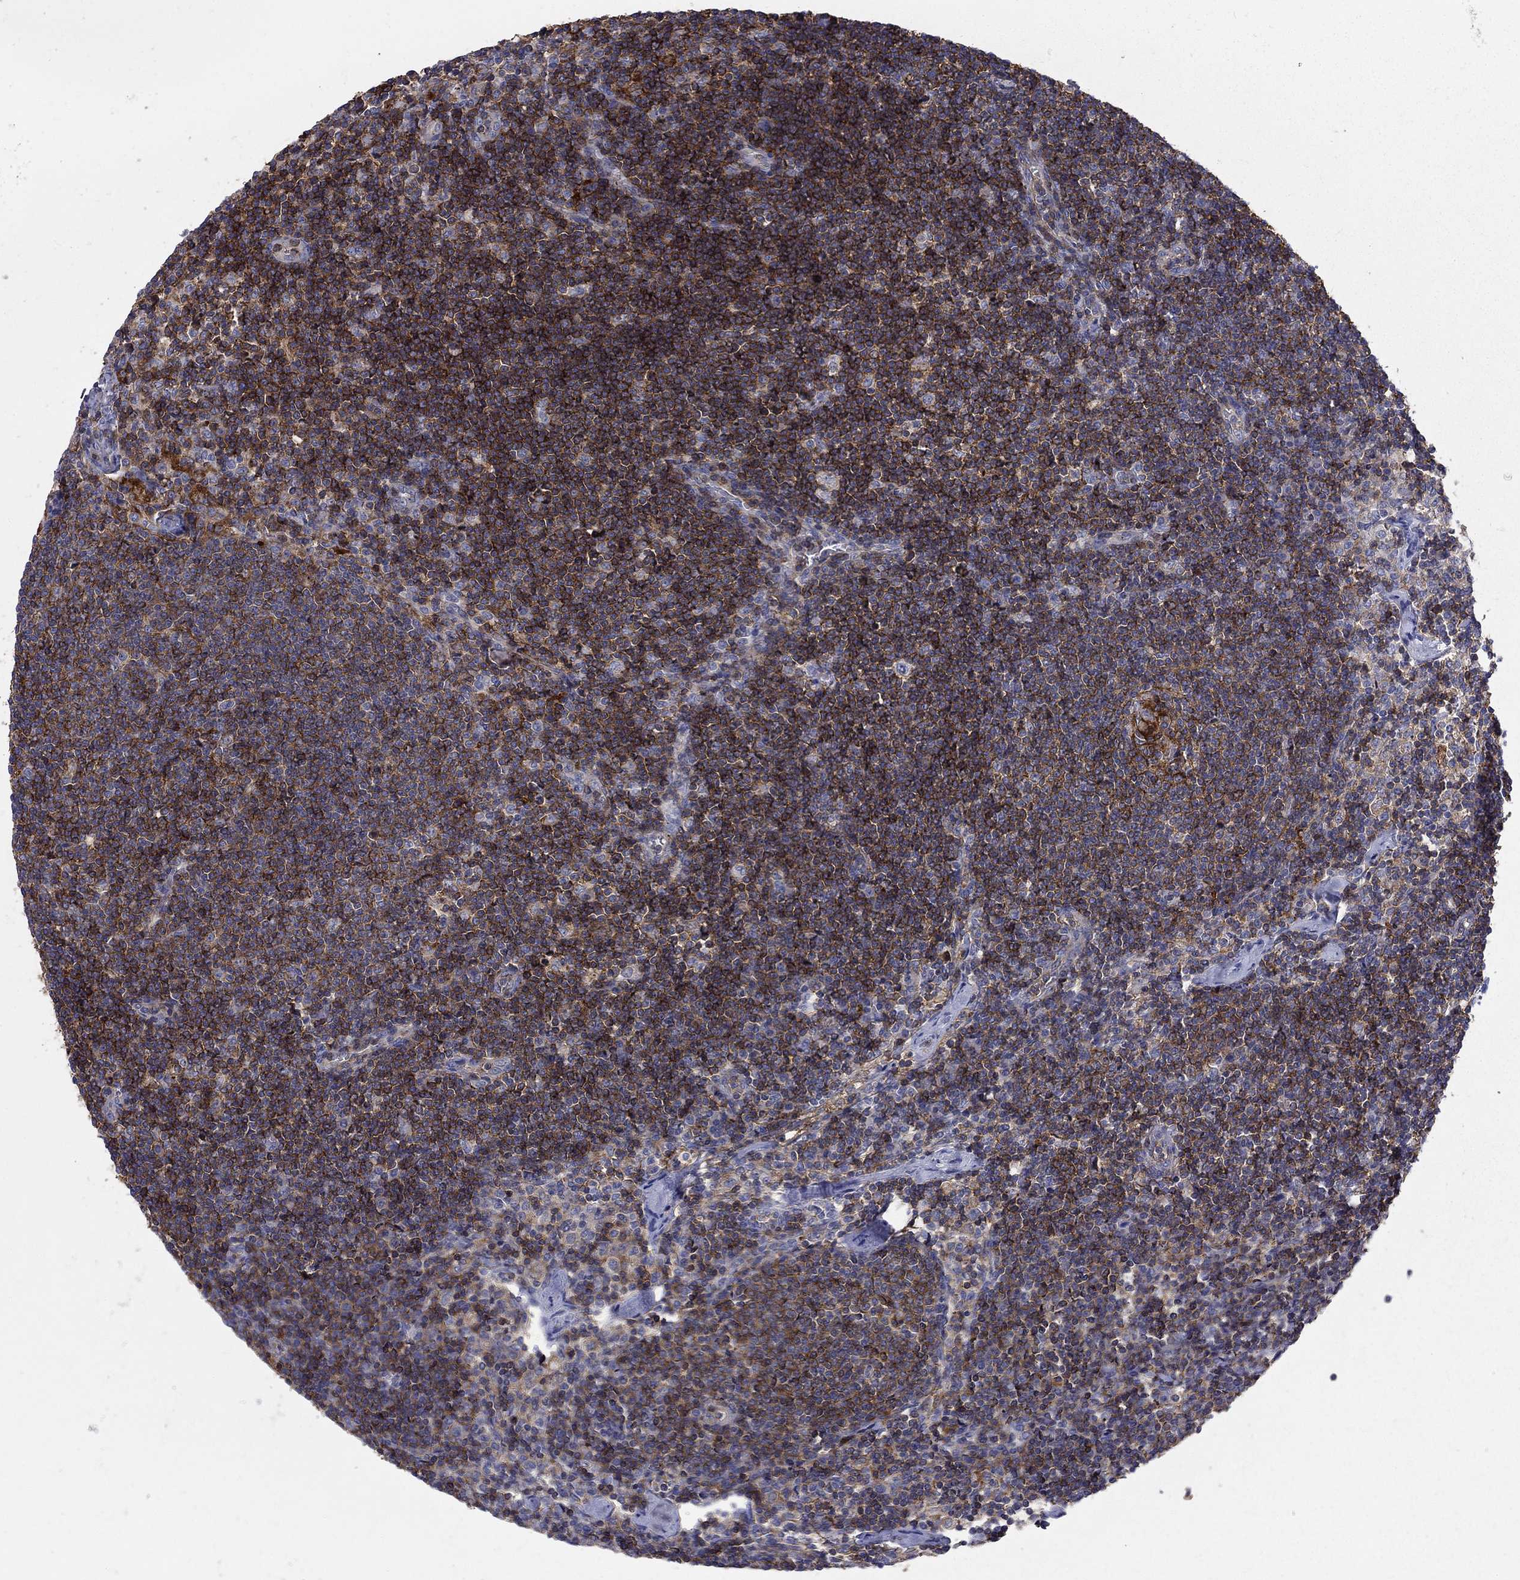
{"staining": {"intensity": "strong", "quantity": "25%-75%", "location": "cytoplasmic/membranous"}, "tissue": "lymph node", "cell_type": "Germinal center cells", "image_type": "normal", "snomed": [{"axis": "morphology", "description": "Normal tissue, NOS"}, {"axis": "topography", "description": "Lymph node"}], "caption": "Protein expression by IHC shows strong cytoplasmic/membranous expression in approximately 25%-75% of germinal center cells in normal lymph node. (brown staining indicates protein expression, while blue staining denotes nuclei).", "gene": "SIT1", "patient": {"sex": "male", "age": 59}}